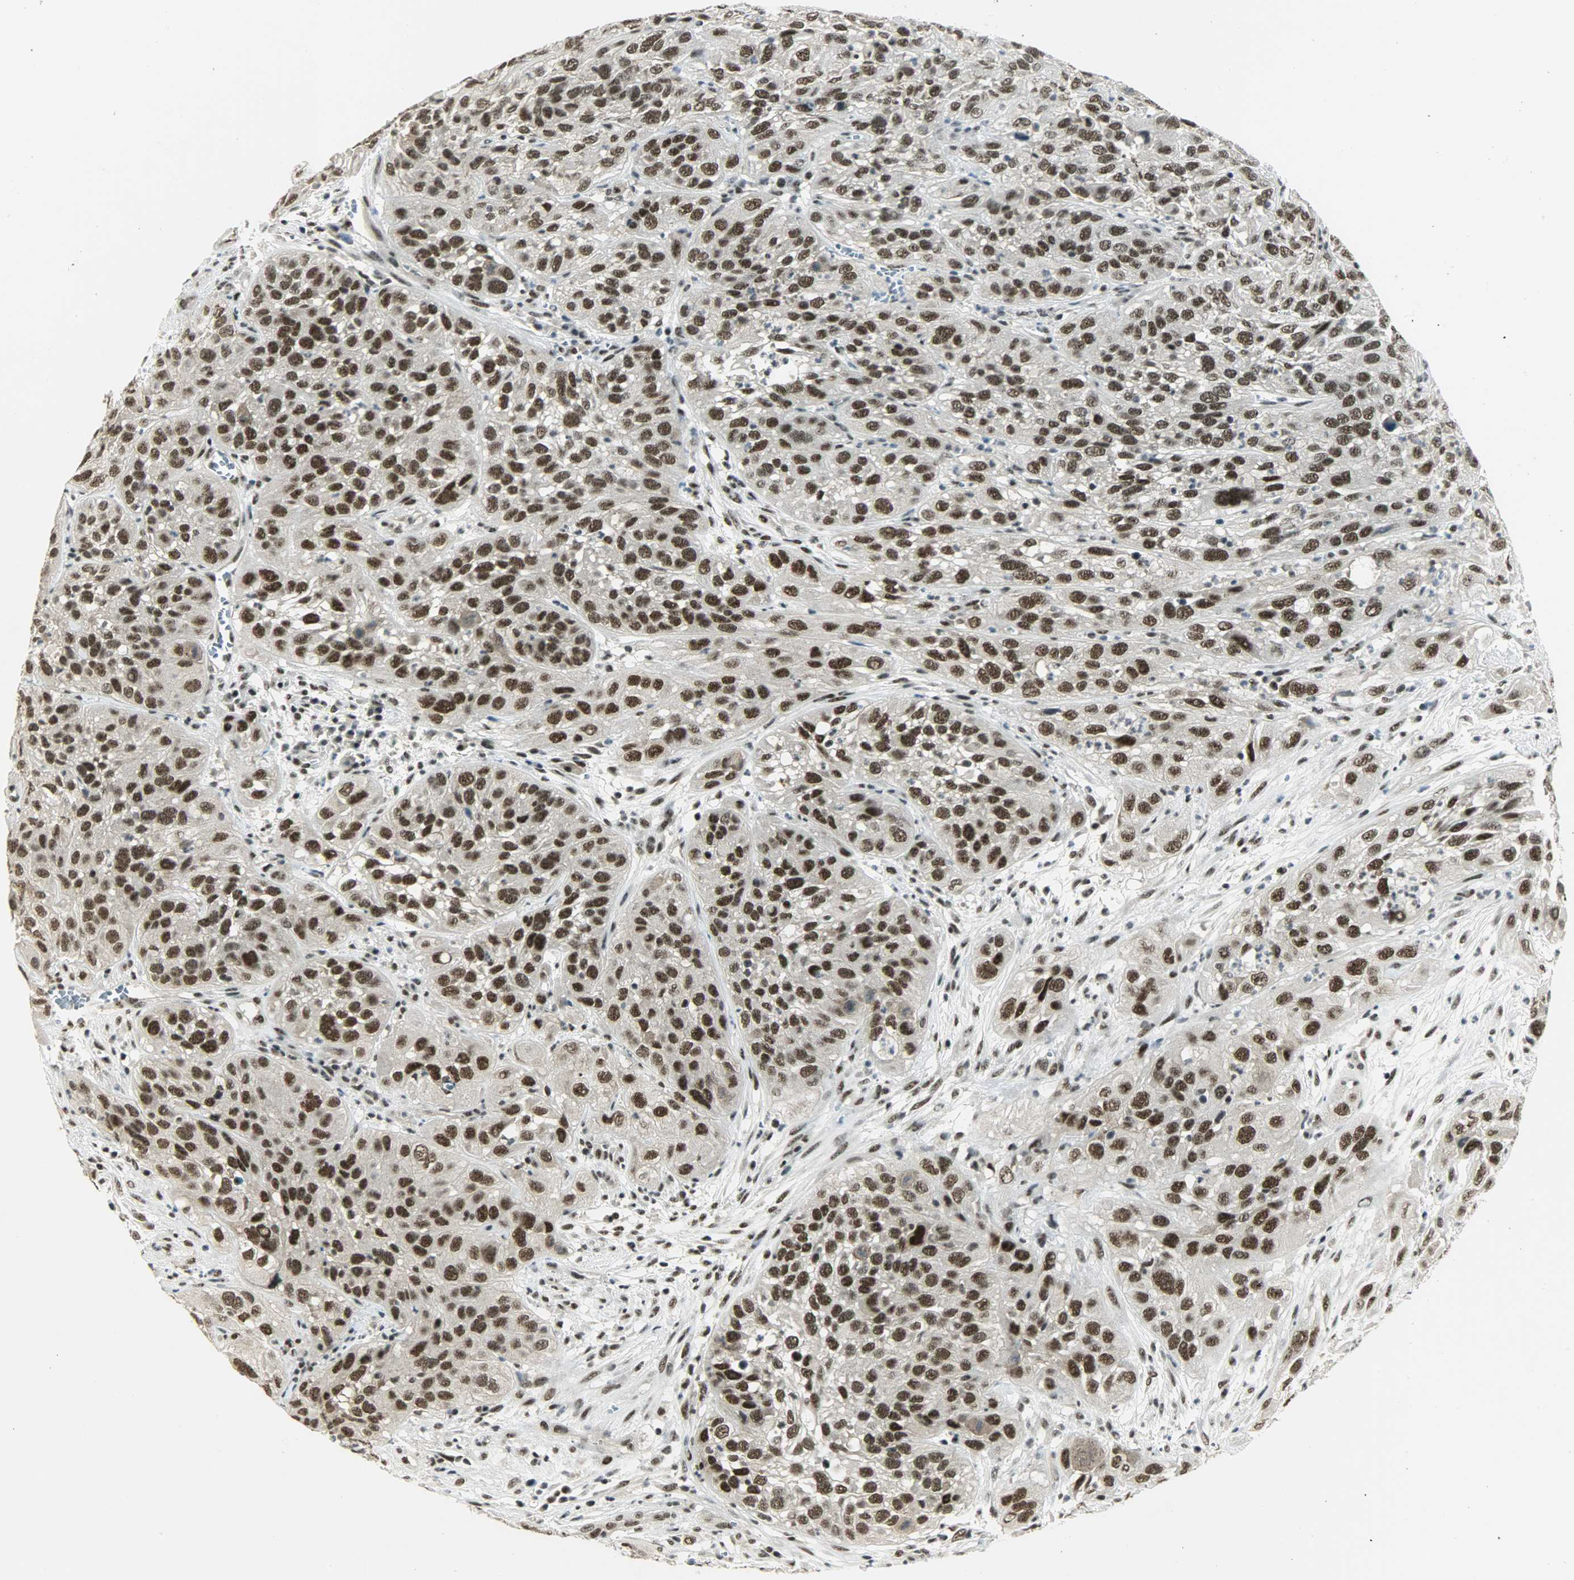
{"staining": {"intensity": "strong", "quantity": ">75%", "location": "nuclear"}, "tissue": "cervical cancer", "cell_type": "Tumor cells", "image_type": "cancer", "snomed": [{"axis": "morphology", "description": "Squamous cell carcinoma, NOS"}, {"axis": "topography", "description": "Cervix"}], "caption": "Immunohistochemical staining of human cervical cancer (squamous cell carcinoma) reveals high levels of strong nuclear protein expression in approximately >75% of tumor cells.", "gene": "SUGP1", "patient": {"sex": "female", "age": 32}}